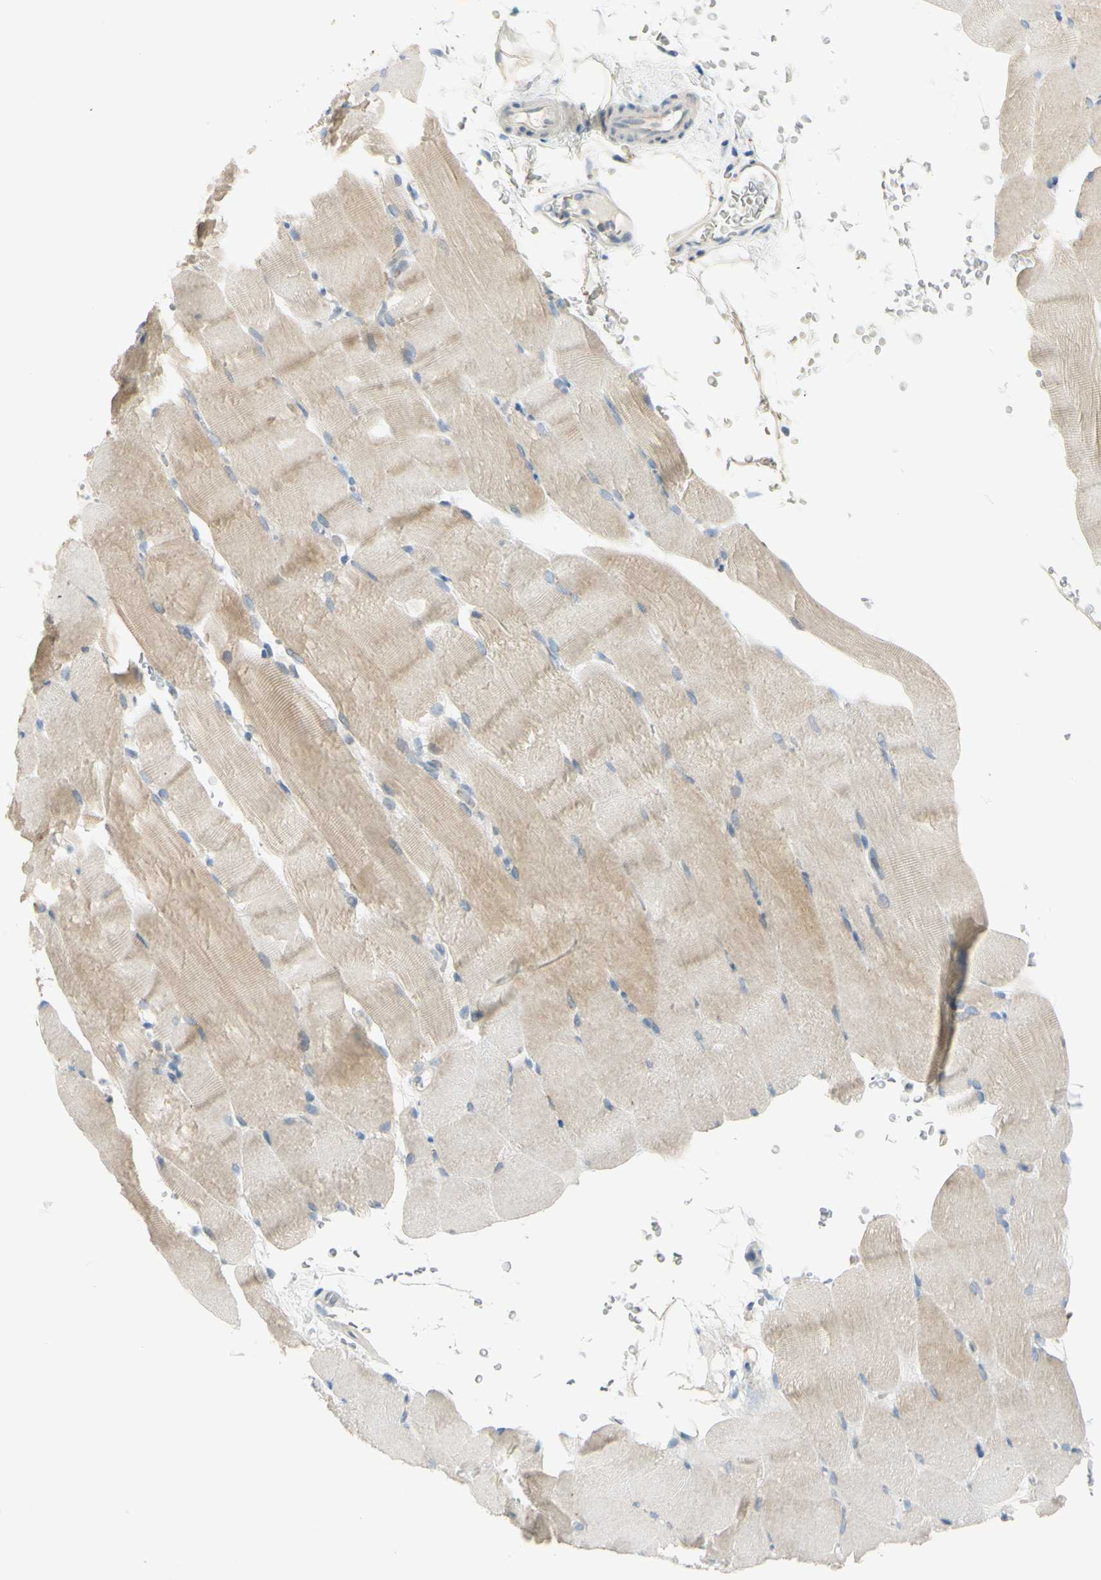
{"staining": {"intensity": "weak", "quantity": "25%-75%", "location": "cytoplasmic/membranous"}, "tissue": "skeletal muscle", "cell_type": "Myocytes", "image_type": "normal", "snomed": [{"axis": "morphology", "description": "Normal tissue, NOS"}, {"axis": "topography", "description": "Skeletal muscle"}, {"axis": "topography", "description": "Parathyroid gland"}], "caption": "Immunohistochemistry (IHC) photomicrograph of normal skeletal muscle: human skeletal muscle stained using immunohistochemistry (IHC) shows low levels of weak protein expression localized specifically in the cytoplasmic/membranous of myocytes, appearing as a cytoplasmic/membranous brown color.", "gene": "GALNT5", "patient": {"sex": "female", "age": 37}}